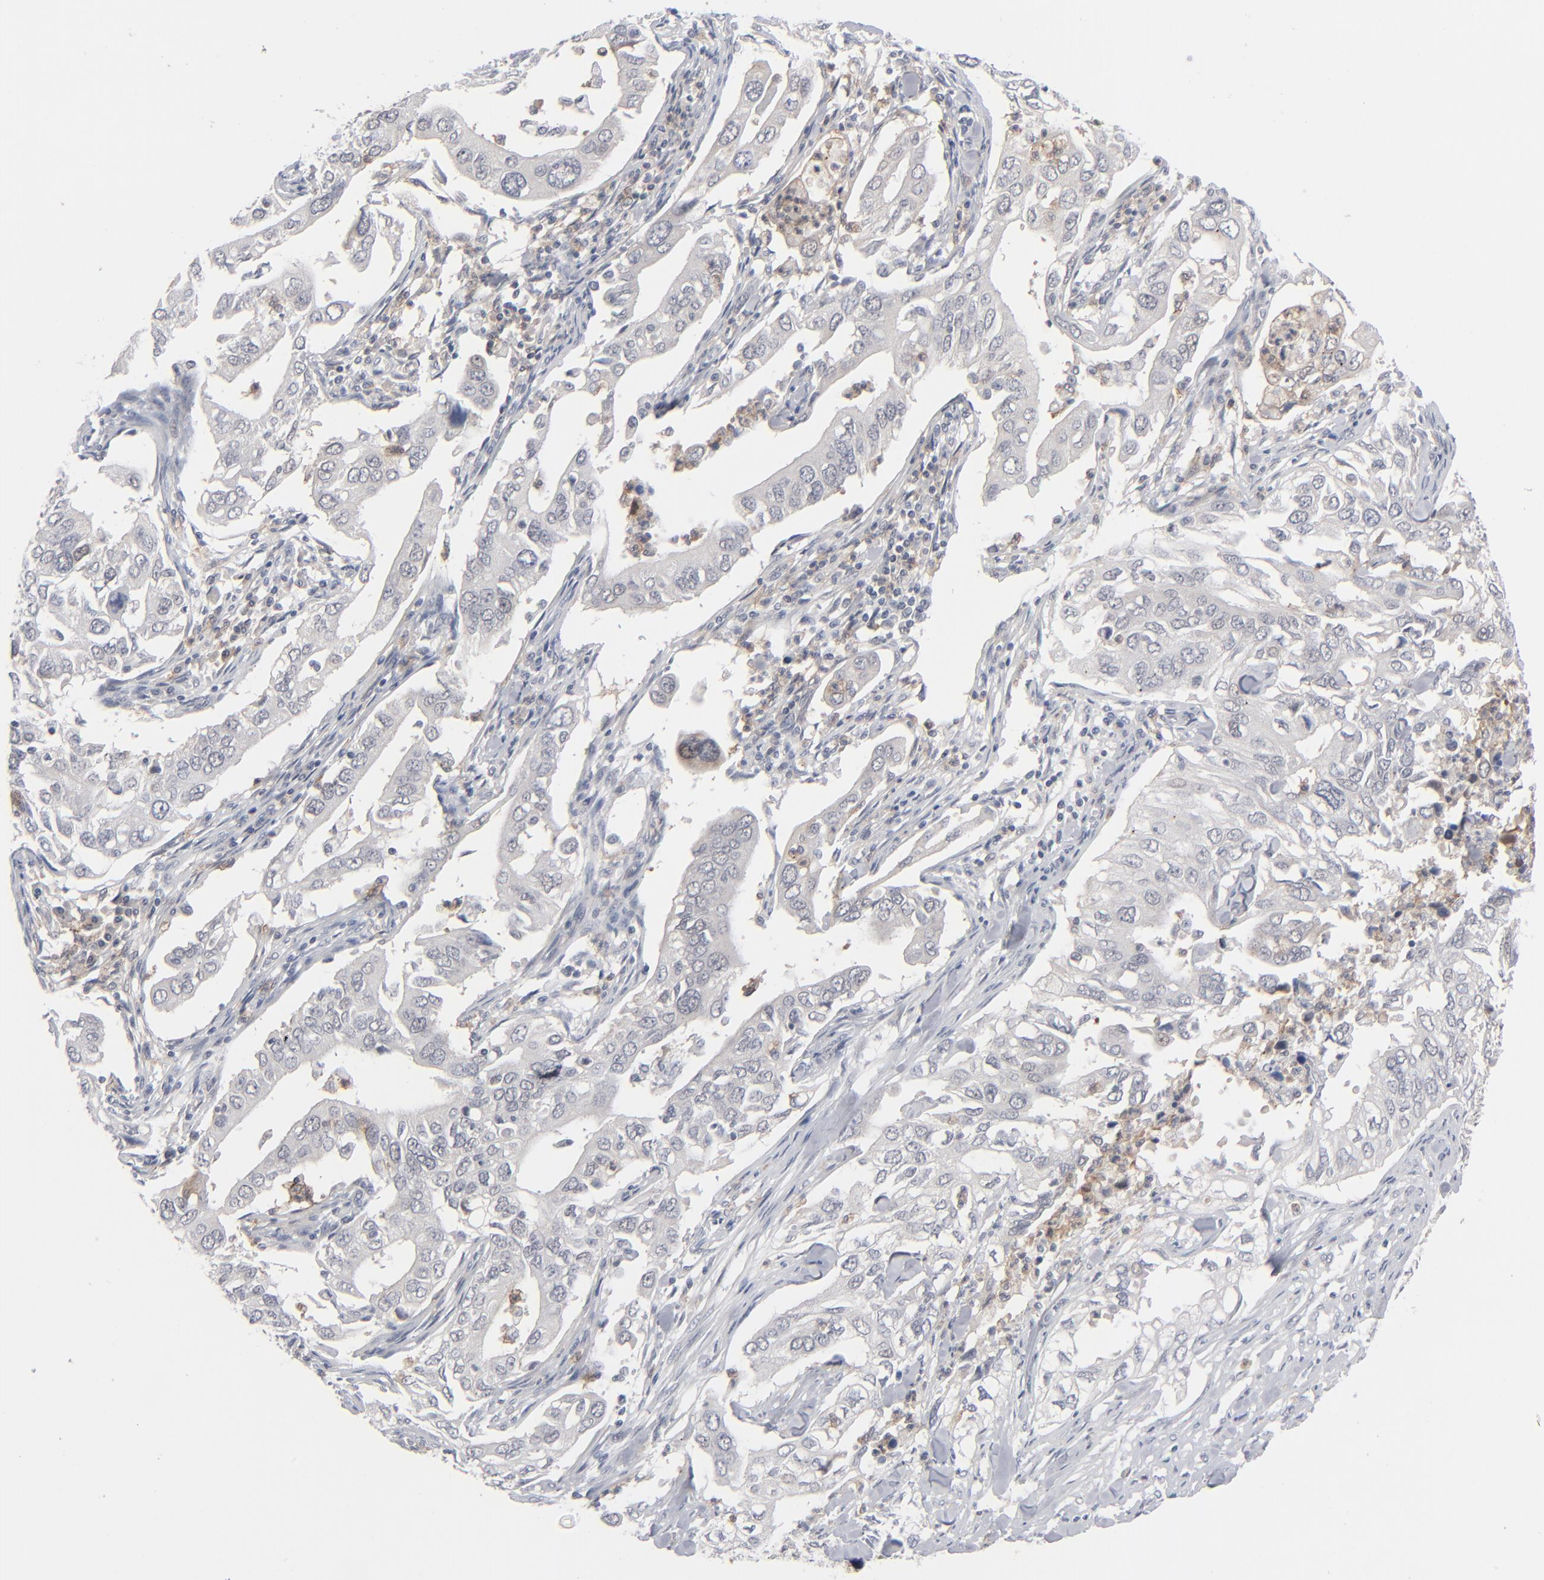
{"staining": {"intensity": "negative", "quantity": "none", "location": "none"}, "tissue": "lung cancer", "cell_type": "Tumor cells", "image_type": "cancer", "snomed": [{"axis": "morphology", "description": "Adenocarcinoma, NOS"}, {"axis": "topography", "description": "Lung"}], "caption": "Immunohistochemical staining of lung cancer (adenocarcinoma) demonstrates no significant staining in tumor cells. Brightfield microscopy of immunohistochemistry stained with DAB (brown) and hematoxylin (blue), captured at high magnification.", "gene": "POF1B", "patient": {"sex": "male", "age": 48}}